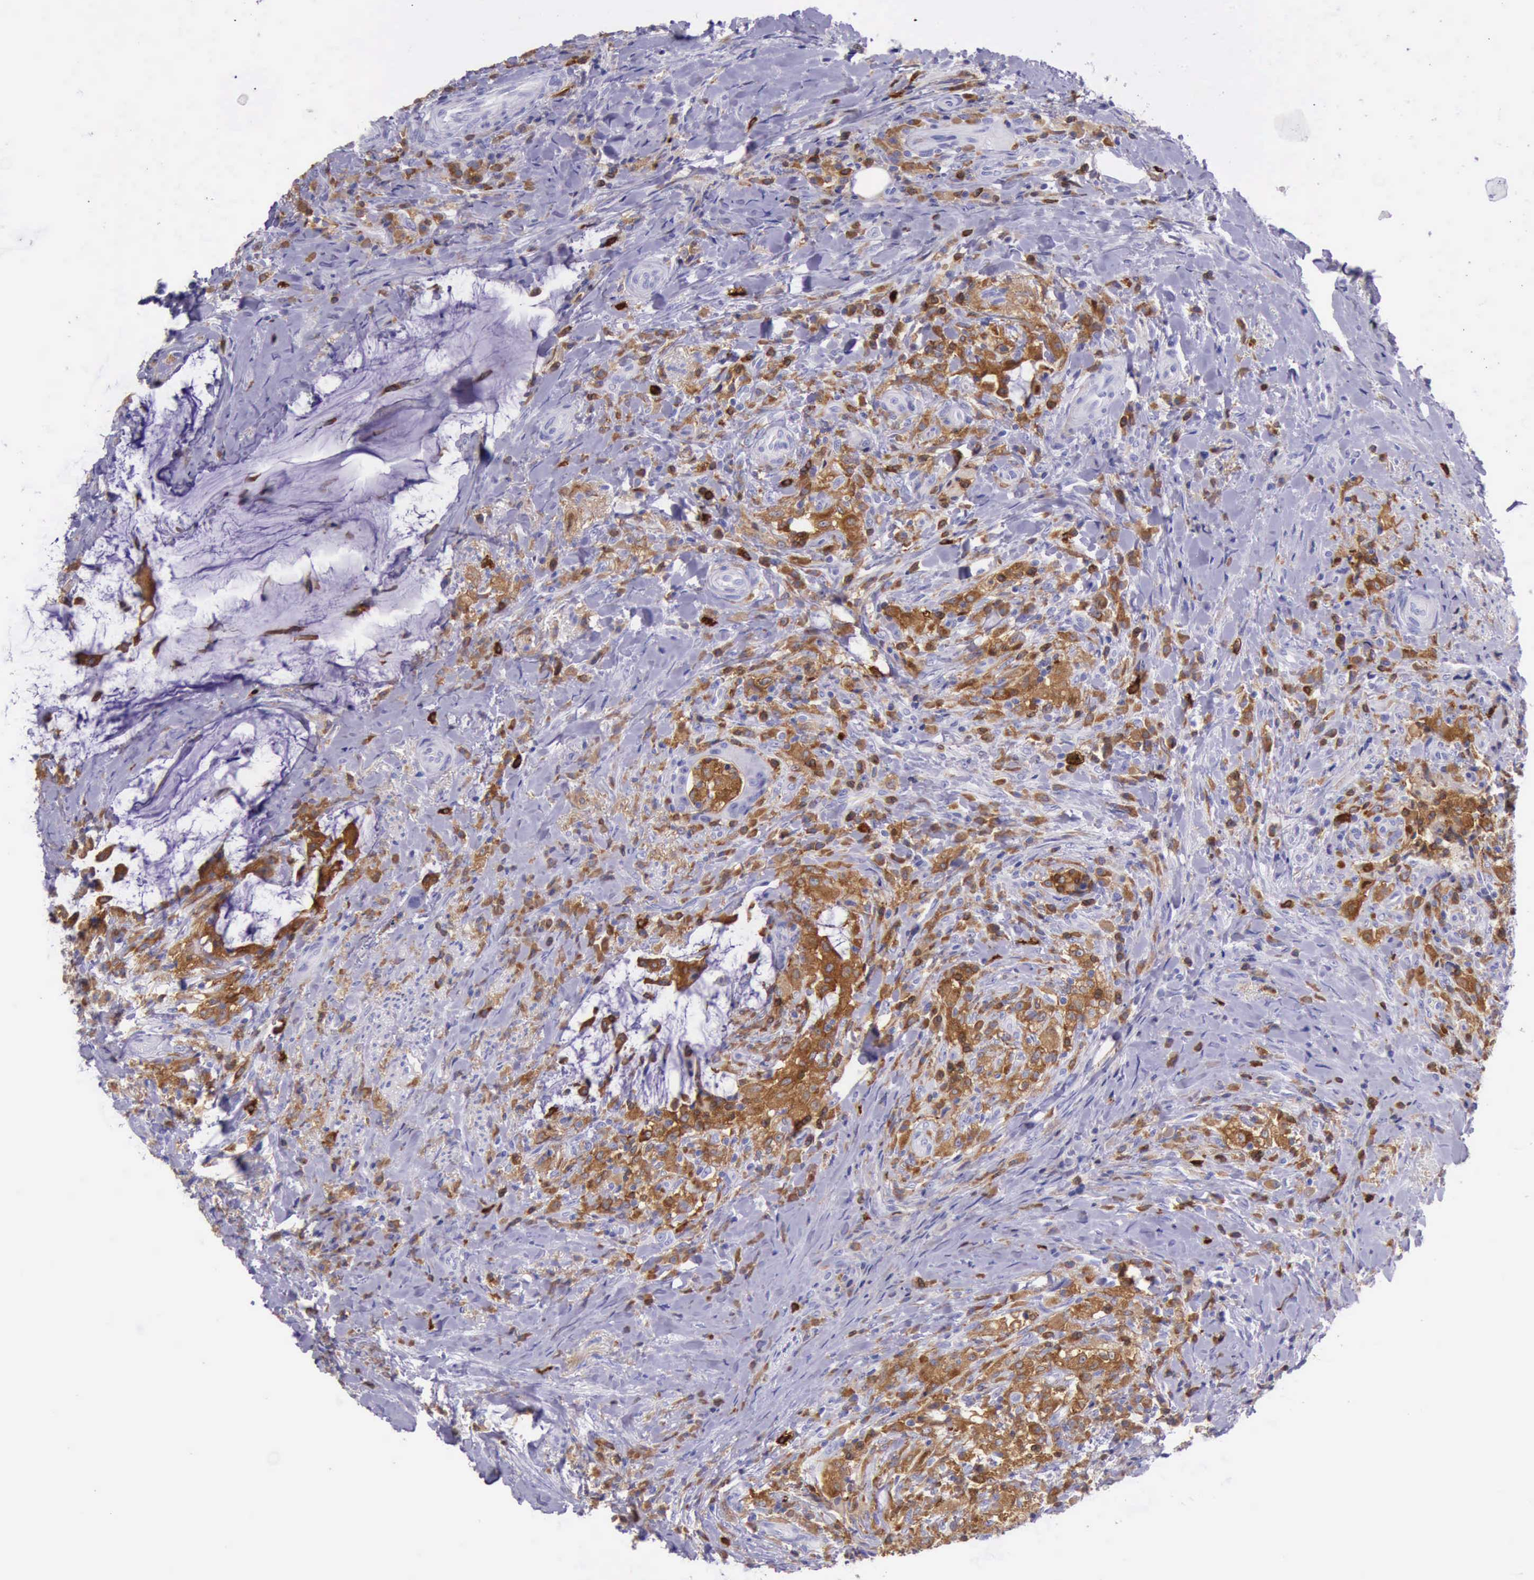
{"staining": {"intensity": "negative", "quantity": "none", "location": "none"}, "tissue": "colorectal cancer", "cell_type": "Tumor cells", "image_type": "cancer", "snomed": [{"axis": "morphology", "description": "Adenocarcinoma, NOS"}, {"axis": "topography", "description": "Rectum"}], "caption": "The photomicrograph reveals no staining of tumor cells in colorectal cancer.", "gene": "BTK", "patient": {"sex": "female", "age": 71}}